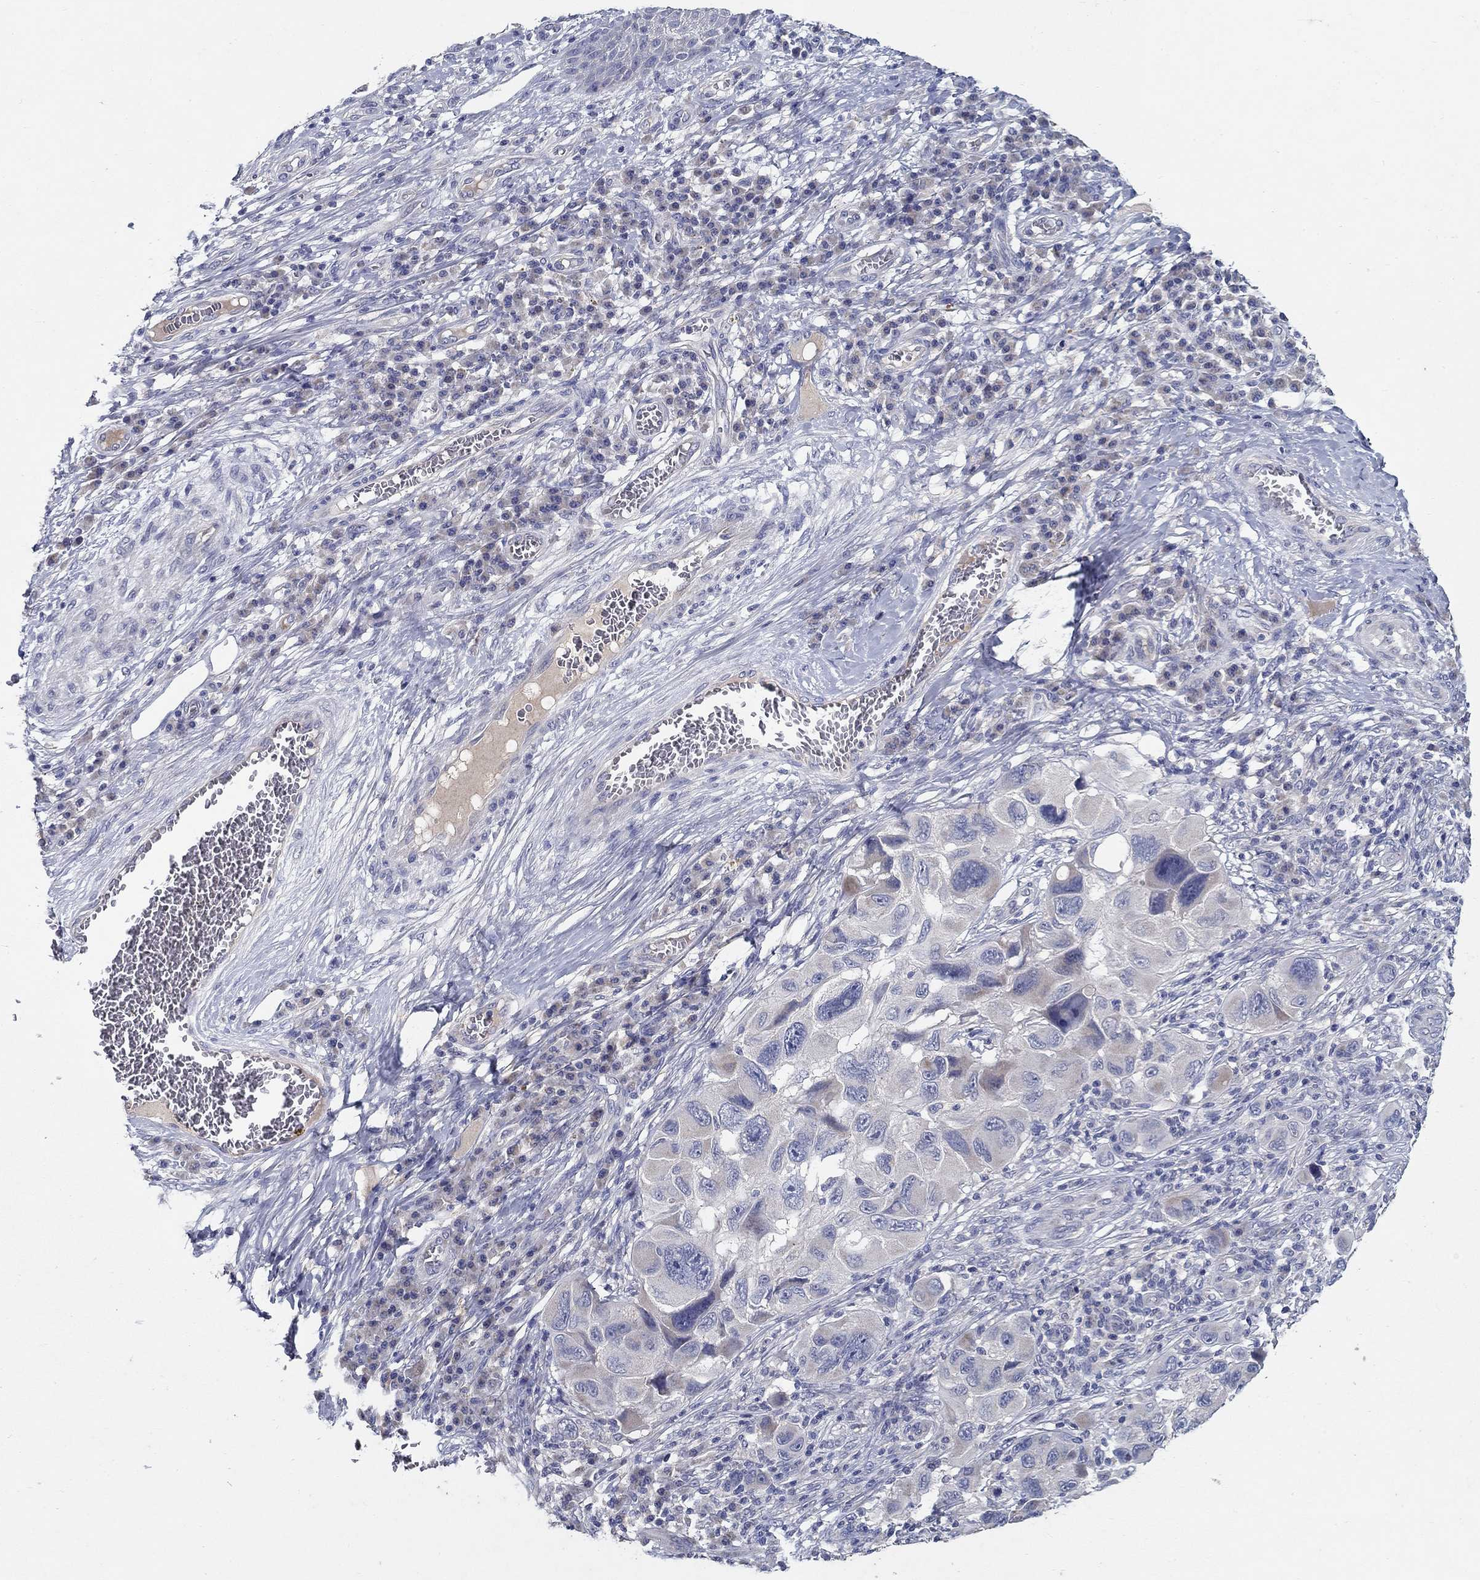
{"staining": {"intensity": "negative", "quantity": "none", "location": "none"}, "tissue": "melanoma", "cell_type": "Tumor cells", "image_type": "cancer", "snomed": [{"axis": "morphology", "description": "Malignant melanoma, NOS"}, {"axis": "topography", "description": "Skin"}], "caption": "Malignant melanoma was stained to show a protein in brown. There is no significant positivity in tumor cells.", "gene": "PROZ", "patient": {"sex": "male", "age": 53}}